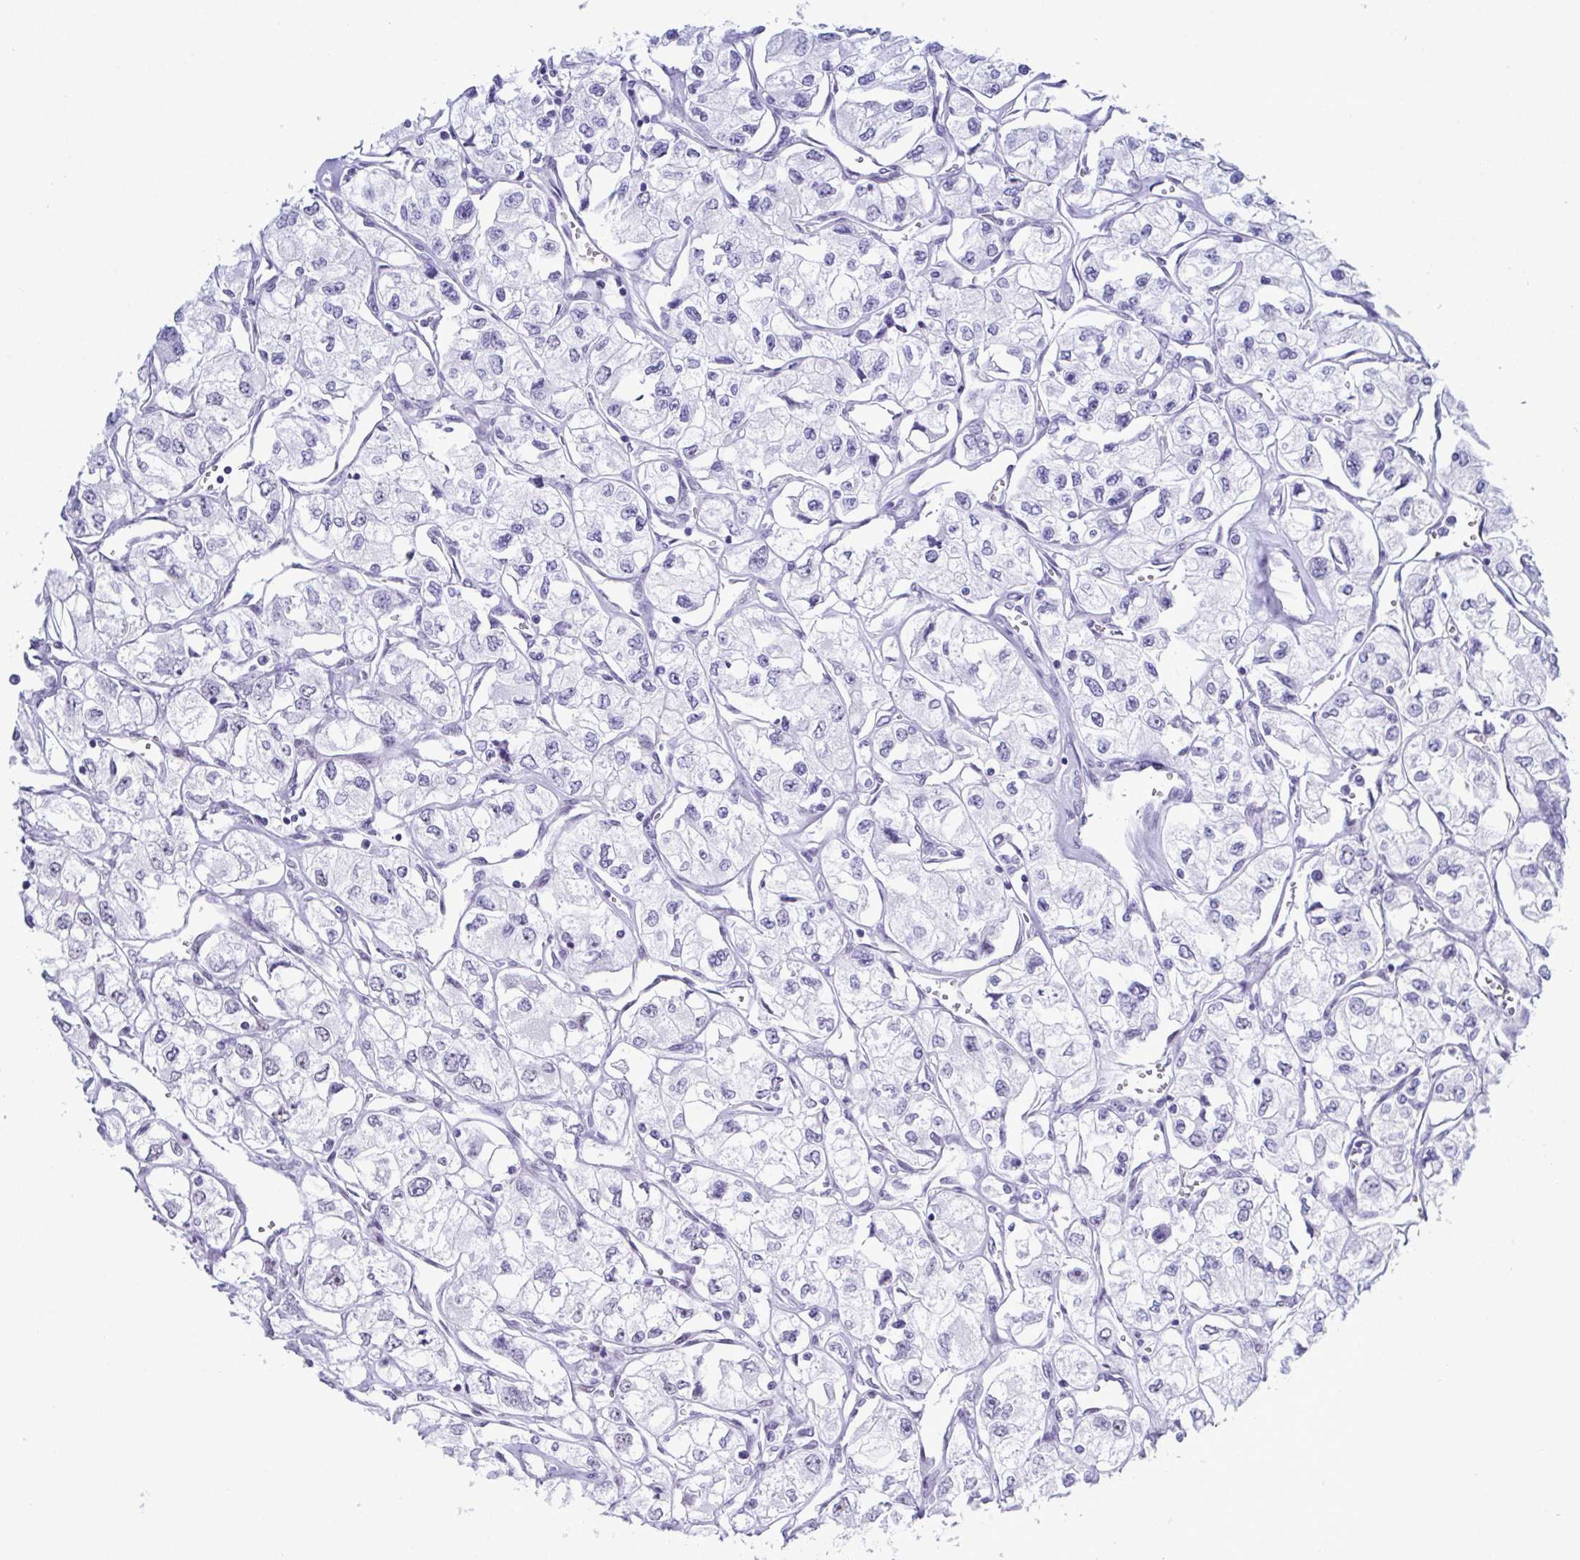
{"staining": {"intensity": "negative", "quantity": "none", "location": "none"}, "tissue": "renal cancer", "cell_type": "Tumor cells", "image_type": "cancer", "snomed": [{"axis": "morphology", "description": "Adenocarcinoma, NOS"}, {"axis": "topography", "description": "Kidney"}], "caption": "Human renal cancer stained for a protein using IHC displays no positivity in tumor cells.", "gene": "SUGP2", "patient": {"sex": "female", "age": 59}}